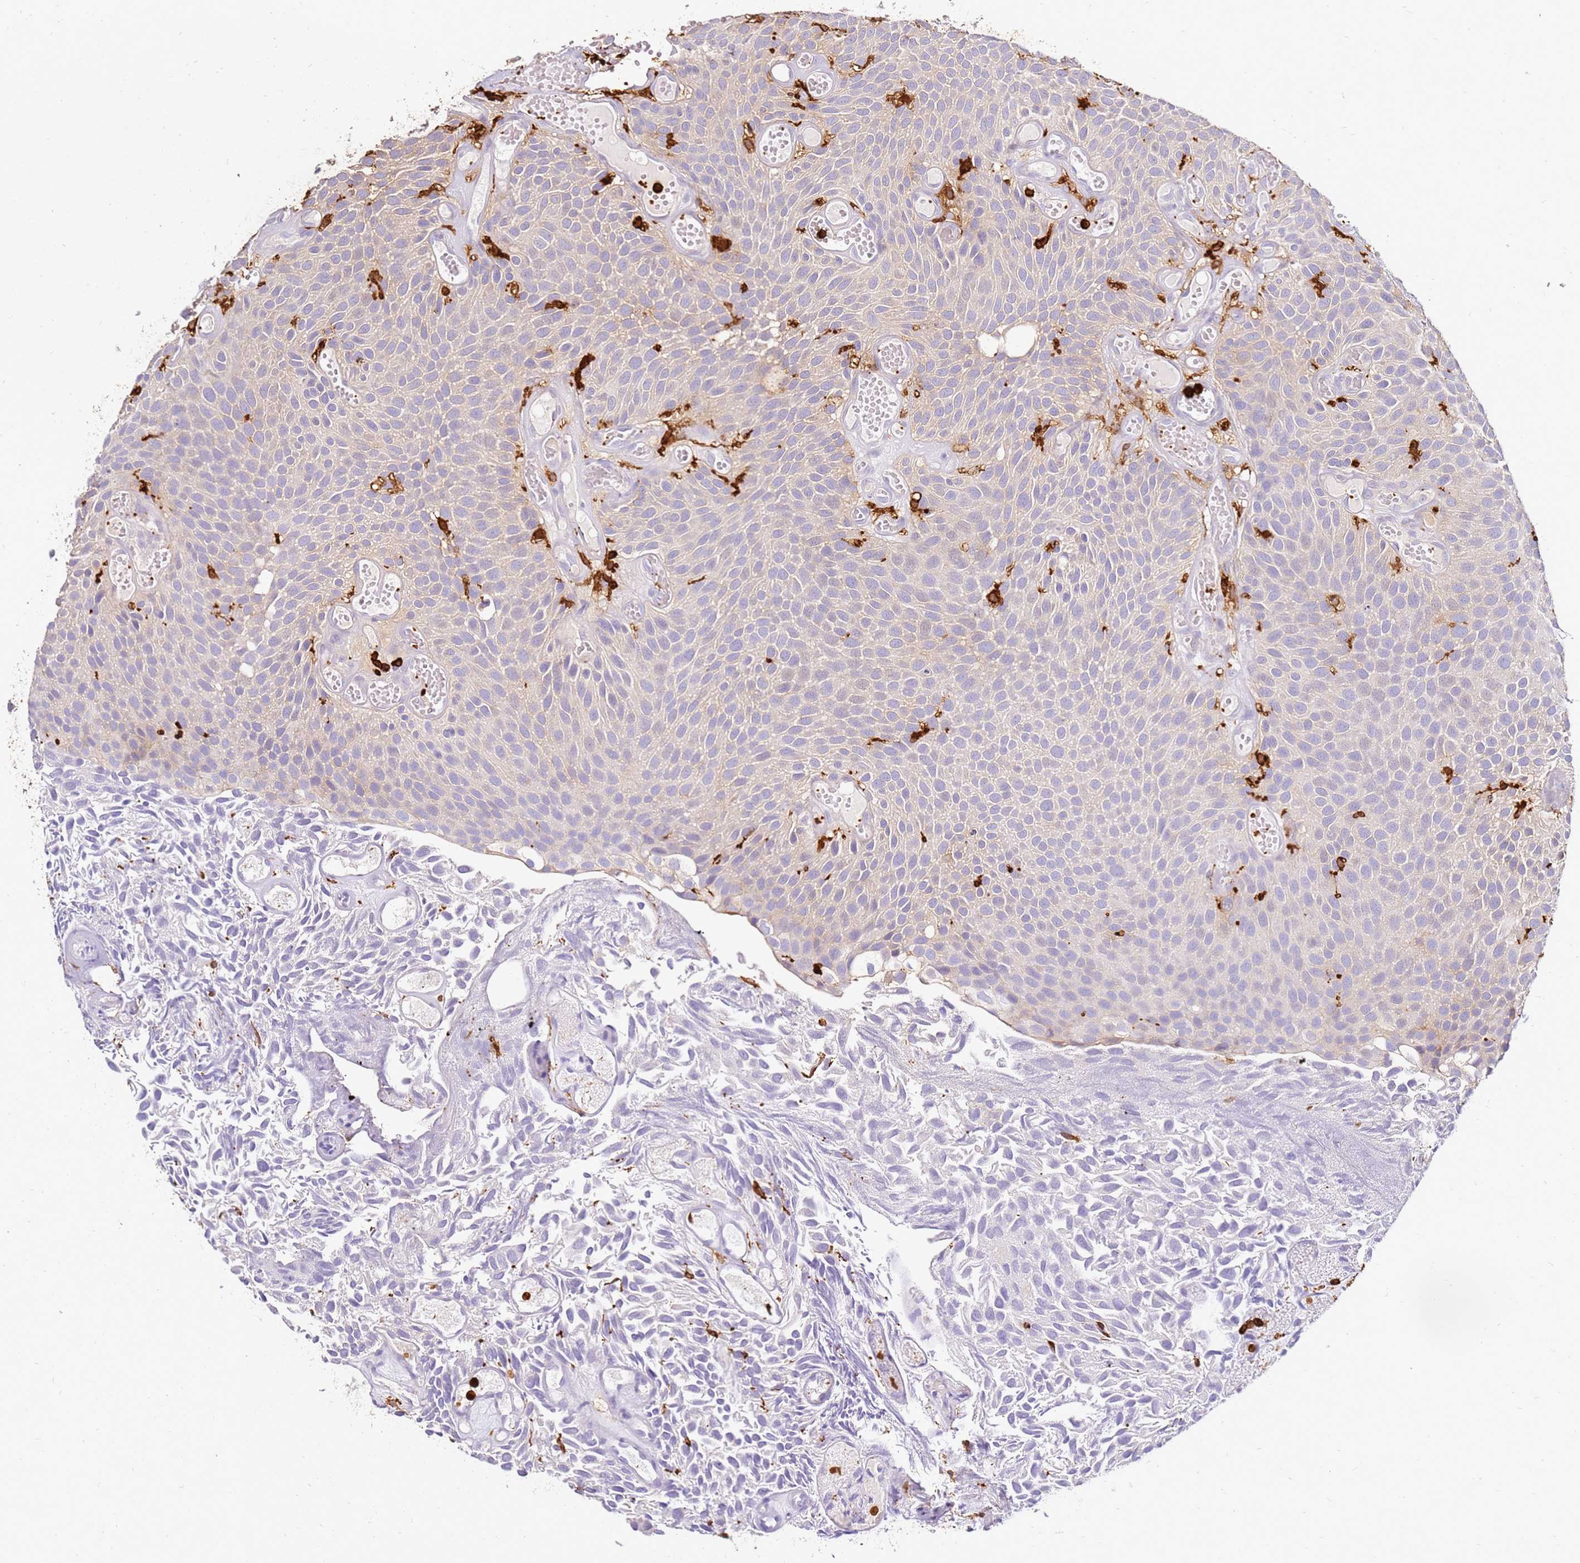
{"staining": {"intensity": "weak", "quantity": "<25%", "location": "cytoplasmic/membranous"}, "tissue": "urothelial cancer", "cell_type": "Tumor cells", "image_type": "cancer", "snomed": [{"axis": "morphology", "description": "Urothelial carcinoma, Low grade"}, {"axis": "topography", "description": "Urinary bladder"}], "caption": "Immunohistochemistry histopathology image of urothelial cancer stained for a protein (brown), which demonstrates no expression in tumor cells. (Stains: DAB (3,3'-diaminobenzidine) IHC with hematoxylin counter stain, Microscopy: brightfield microscopy at high magnification).", "gene": "CORO1A", "patient": {"sex": "male", "age": 89}}